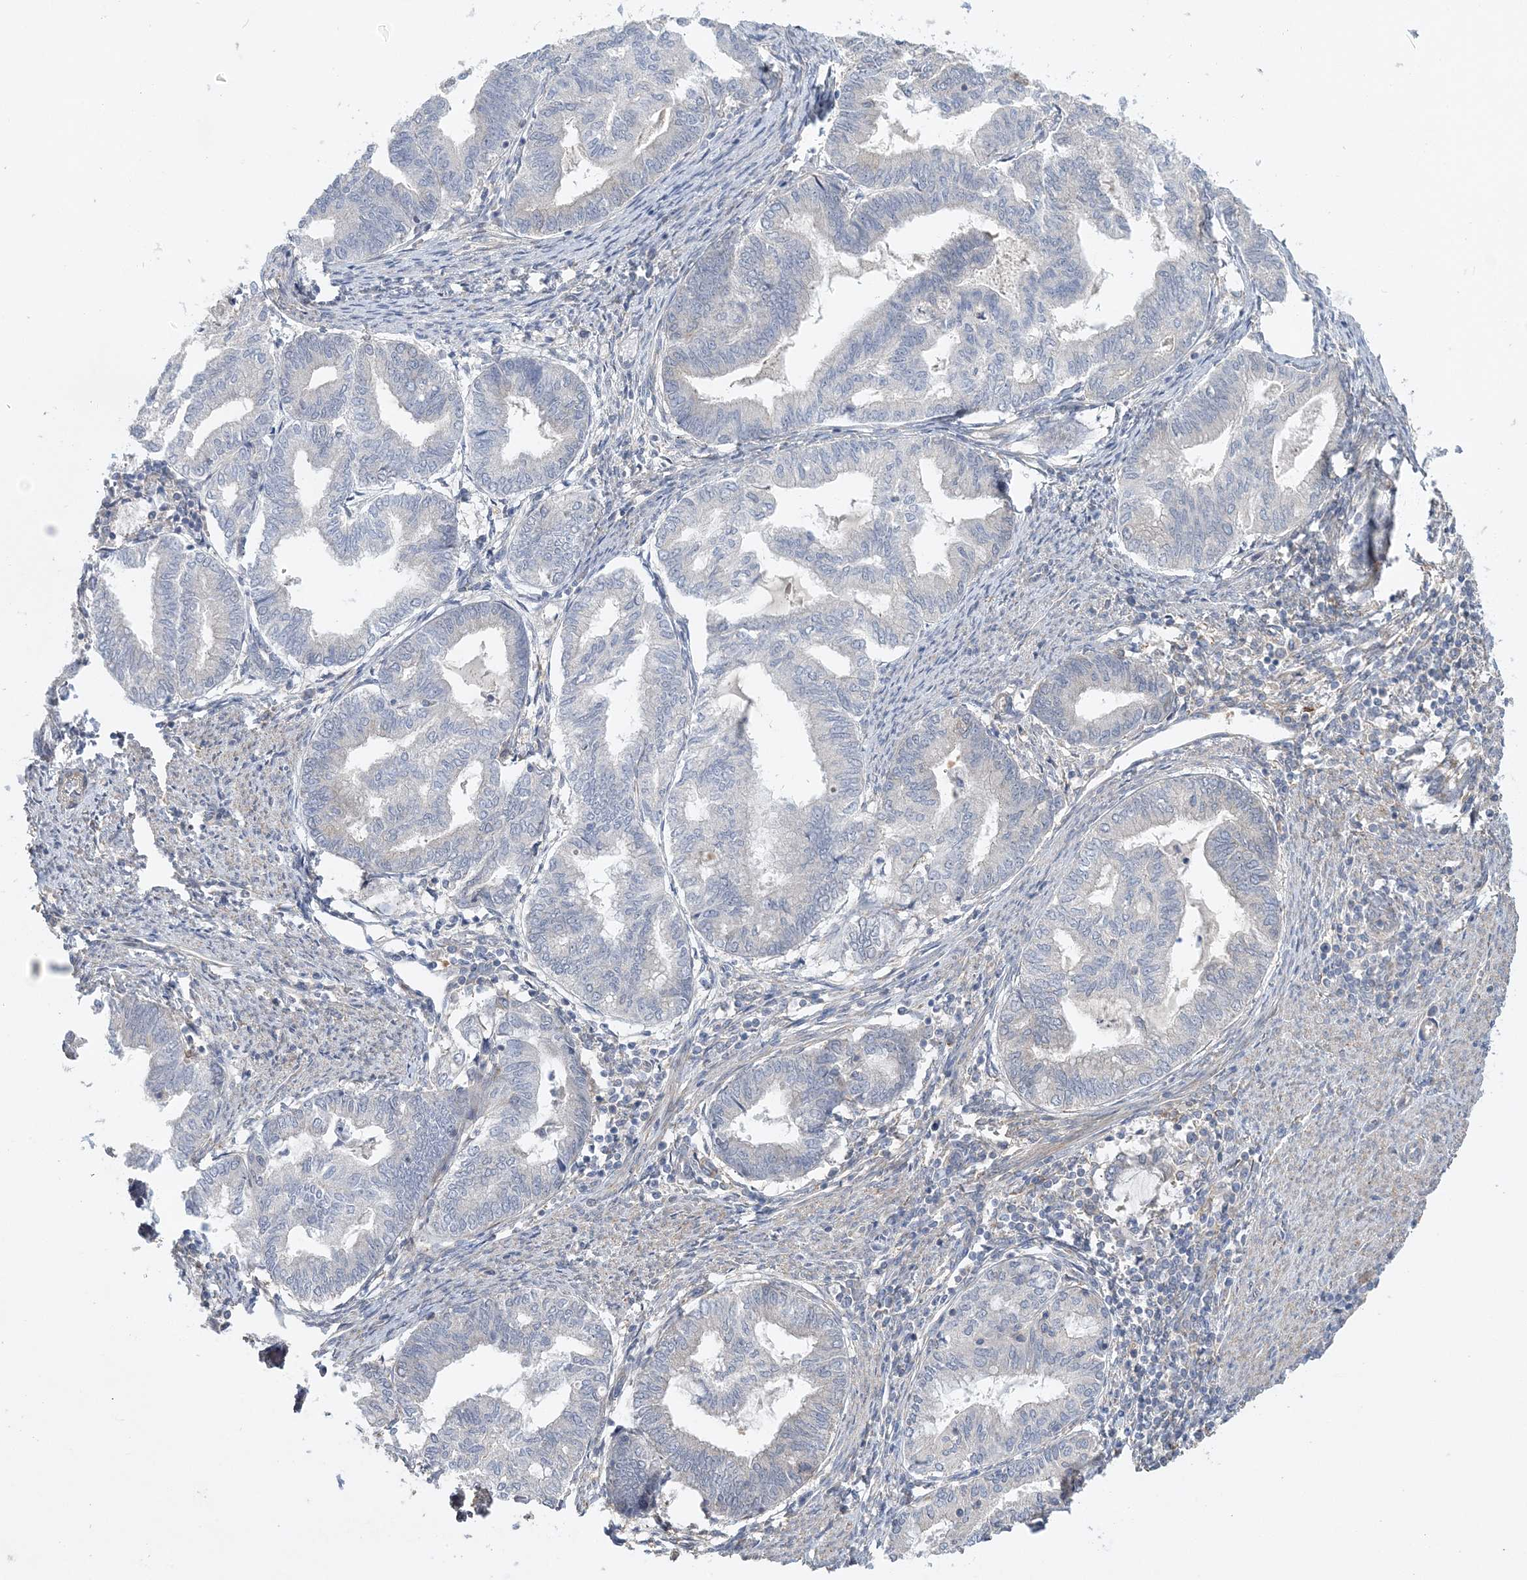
{"staining": {"intensity": "negative", "quantity": "none", "location": "none"}, "tissue": "endometrial cancer", "cell_type": "Tumor cells", "image_type": "cancer", "snomed": [{"axis": "morphology", "description": "Adenocarcinoma, NOS"}, {"axis": "topography", "description": "Endometrium"}], "caption": "Endometrial cancer was stained to show a protein in brown. There is no significant staining in tumor cells.", "gene": "MAP4K5", "patient": {"sex": "female", "age": 79}}